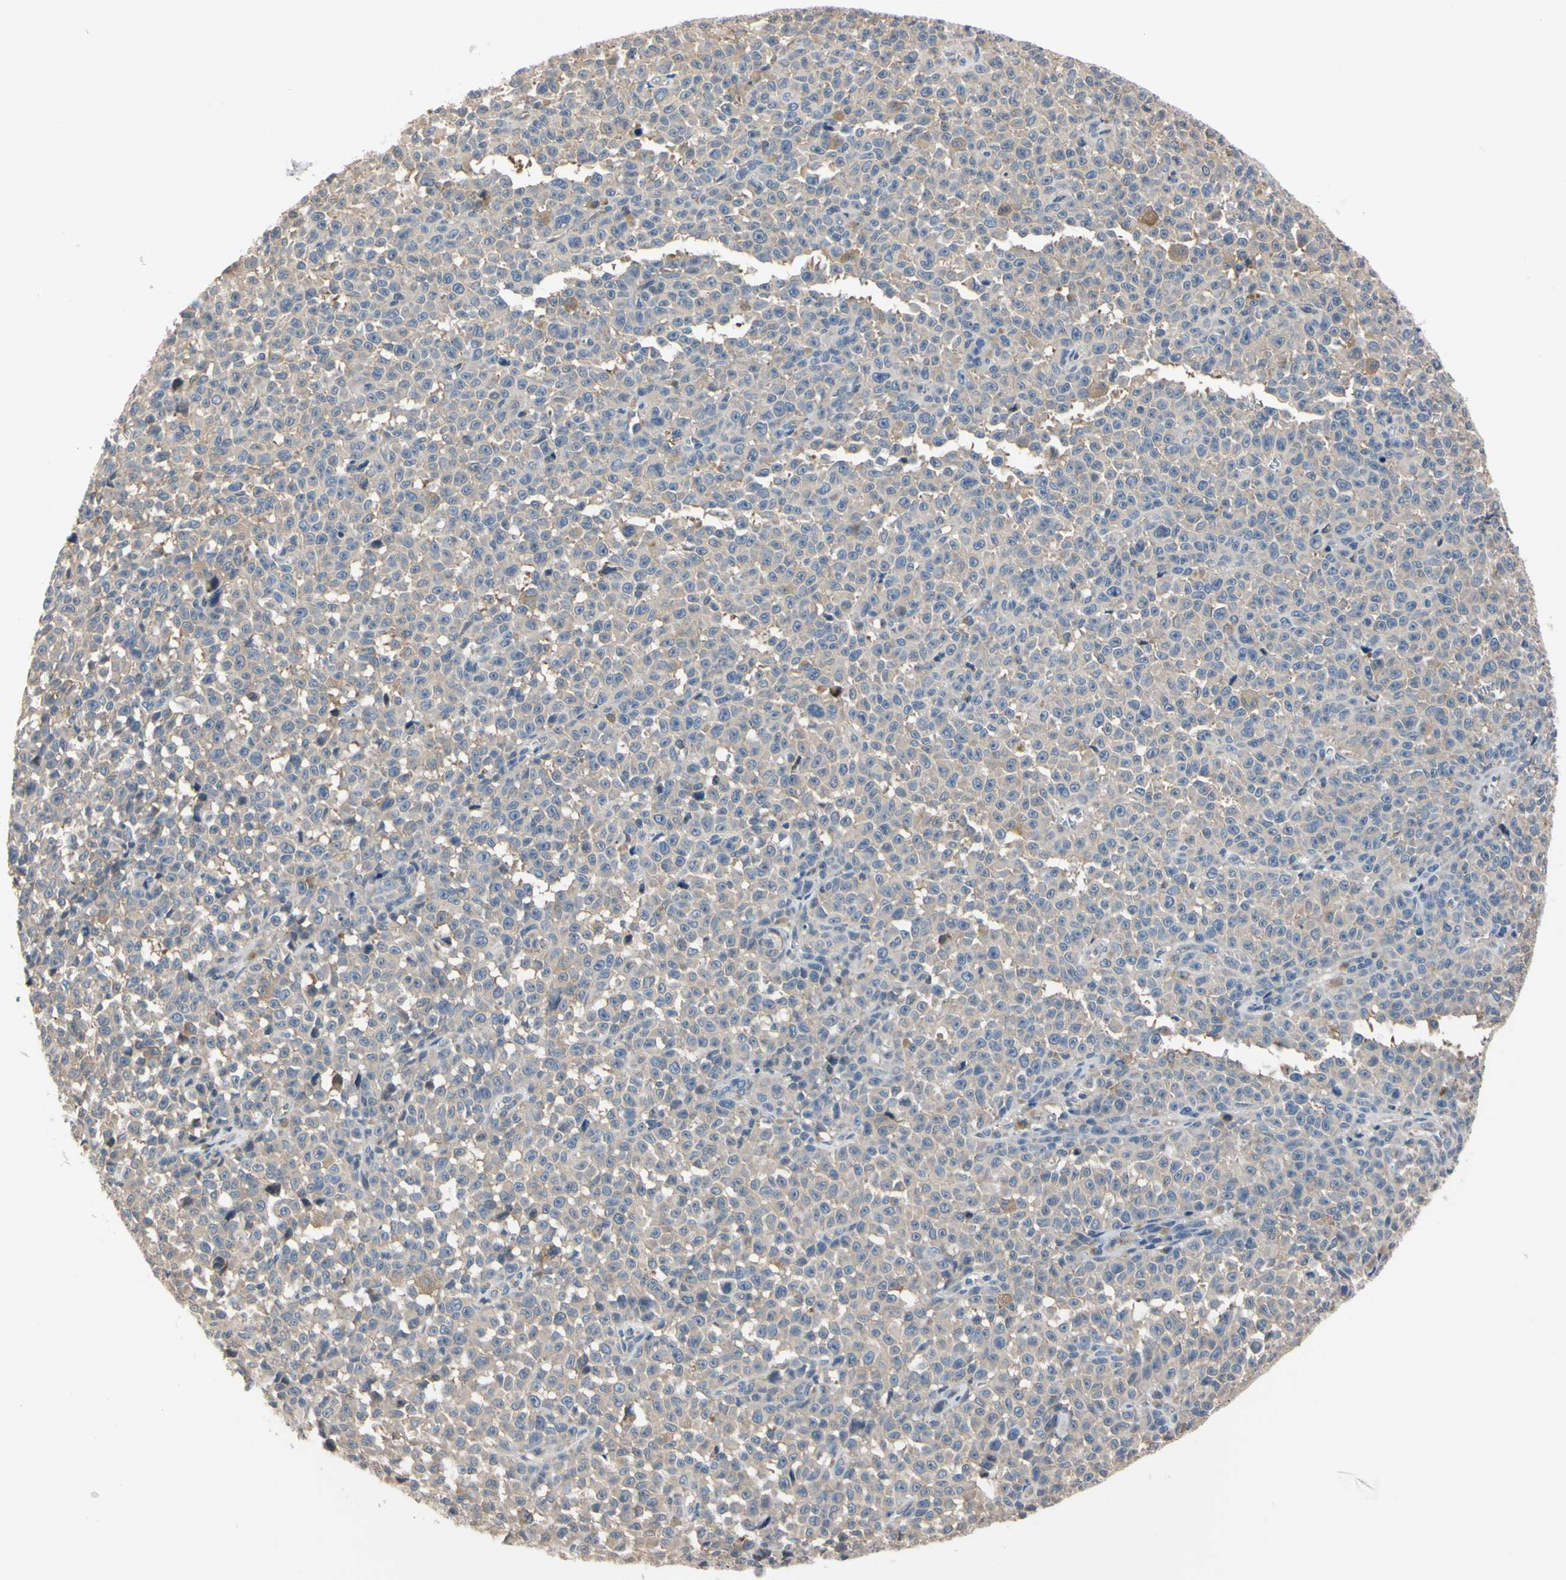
{"staining": {"intensity": "weak", "quantity": ">75%", "location": "cytoplasmic/membranous"}, "tissue": "melanoma", "cell_type": "Tumor cells", "image_type": "cancer", "snomed": [{"axis": "morphology", "description": "Malignant melanoma, NOS"}, {"axis": "topography", "description": "Skin"}], "caption": "High-power microscopy captured an IHC histopathology image of melanoma, revealing weak cytoplasmic/membranous expression in about >75% of tumor cells.", "gene": "RARS1", "patient": {"sex": "female", "age": 82}}